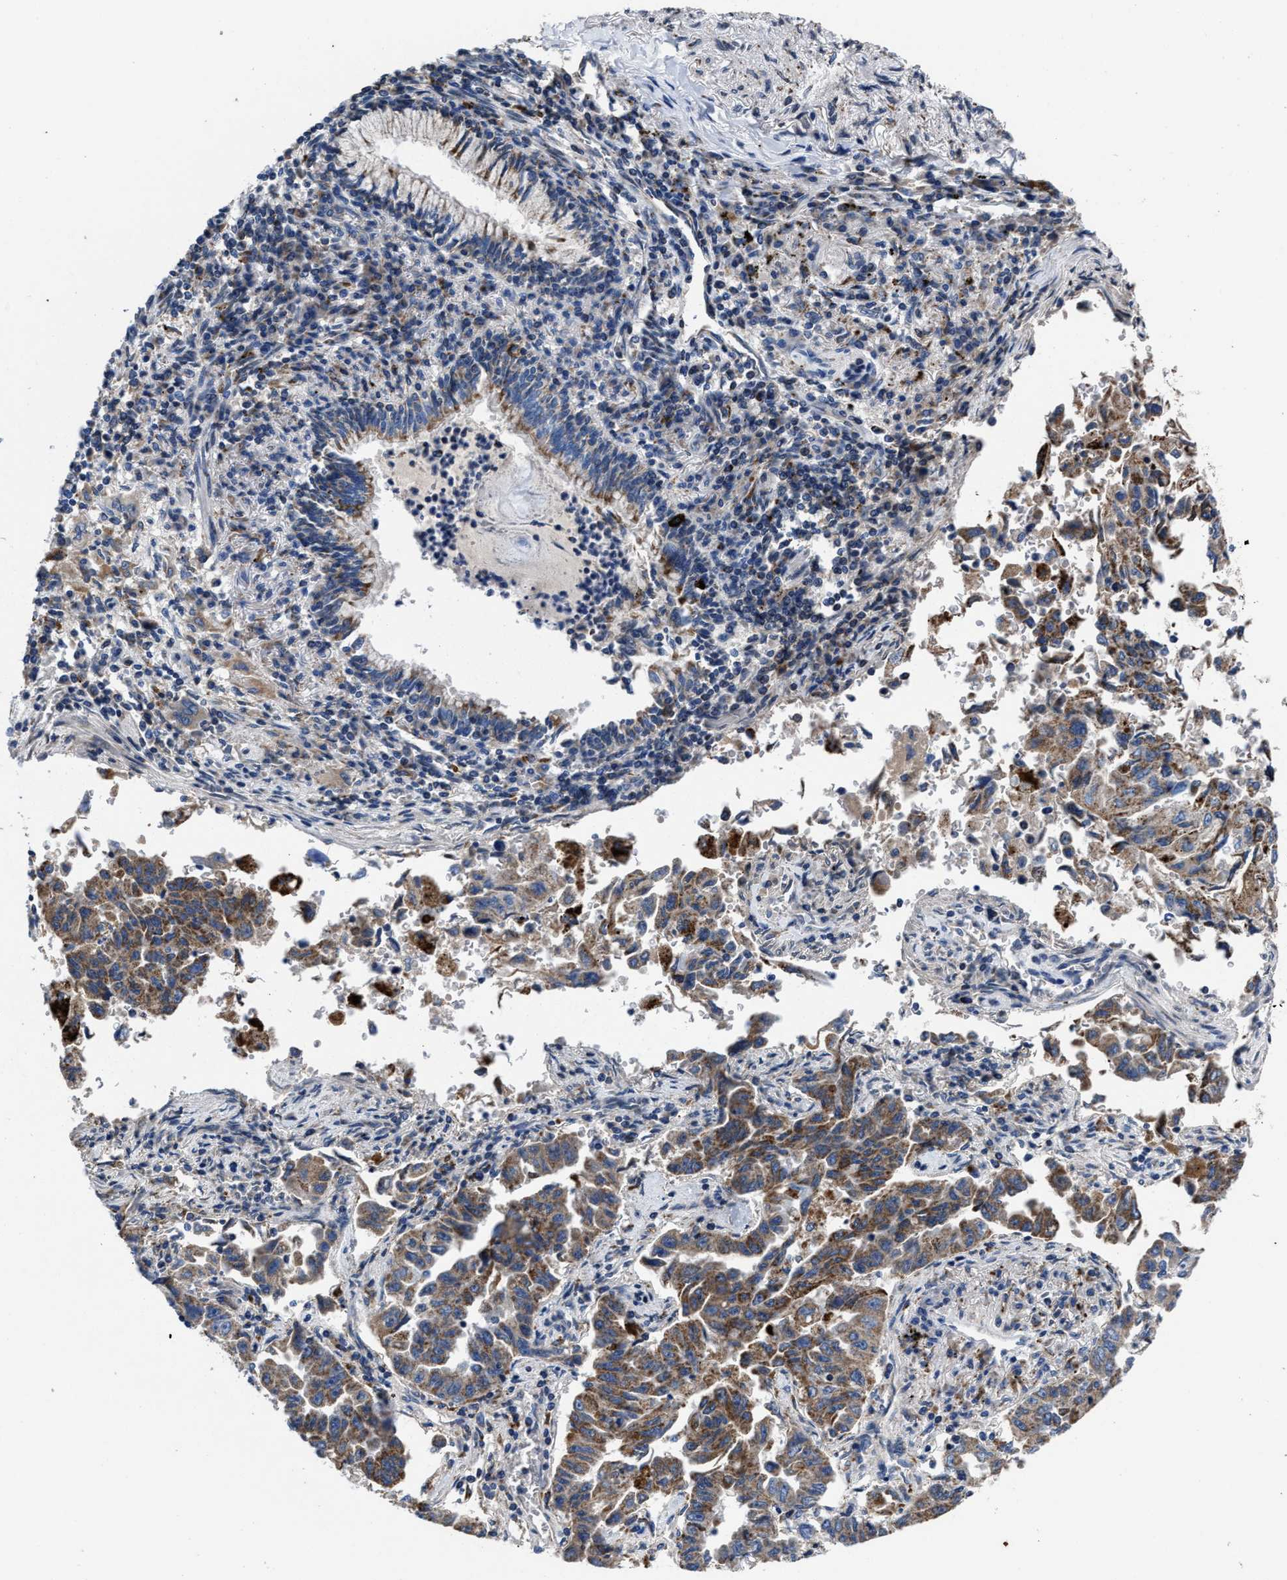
{"staining": {"intensity": "moderate", "quantity": ">75%", "location": "cytoplasmic/membranous"}, "tissue": "lung cancer", "cell_type": "Tumor cells", "image_type": "cancer", "snomed": [{"axis": "morphology", "description": "Adenocarcinoma, NOS"}, {"axis": "topography", "description": "Lung"}], "caption": "This image demonstrates IHC staining of lung cancer, with medium moderate cytoplasmic/membranous expression in about >75% of tumor cells.", "gene": "CACNA1D", "patient": {"sex": "female", "age": 51}}